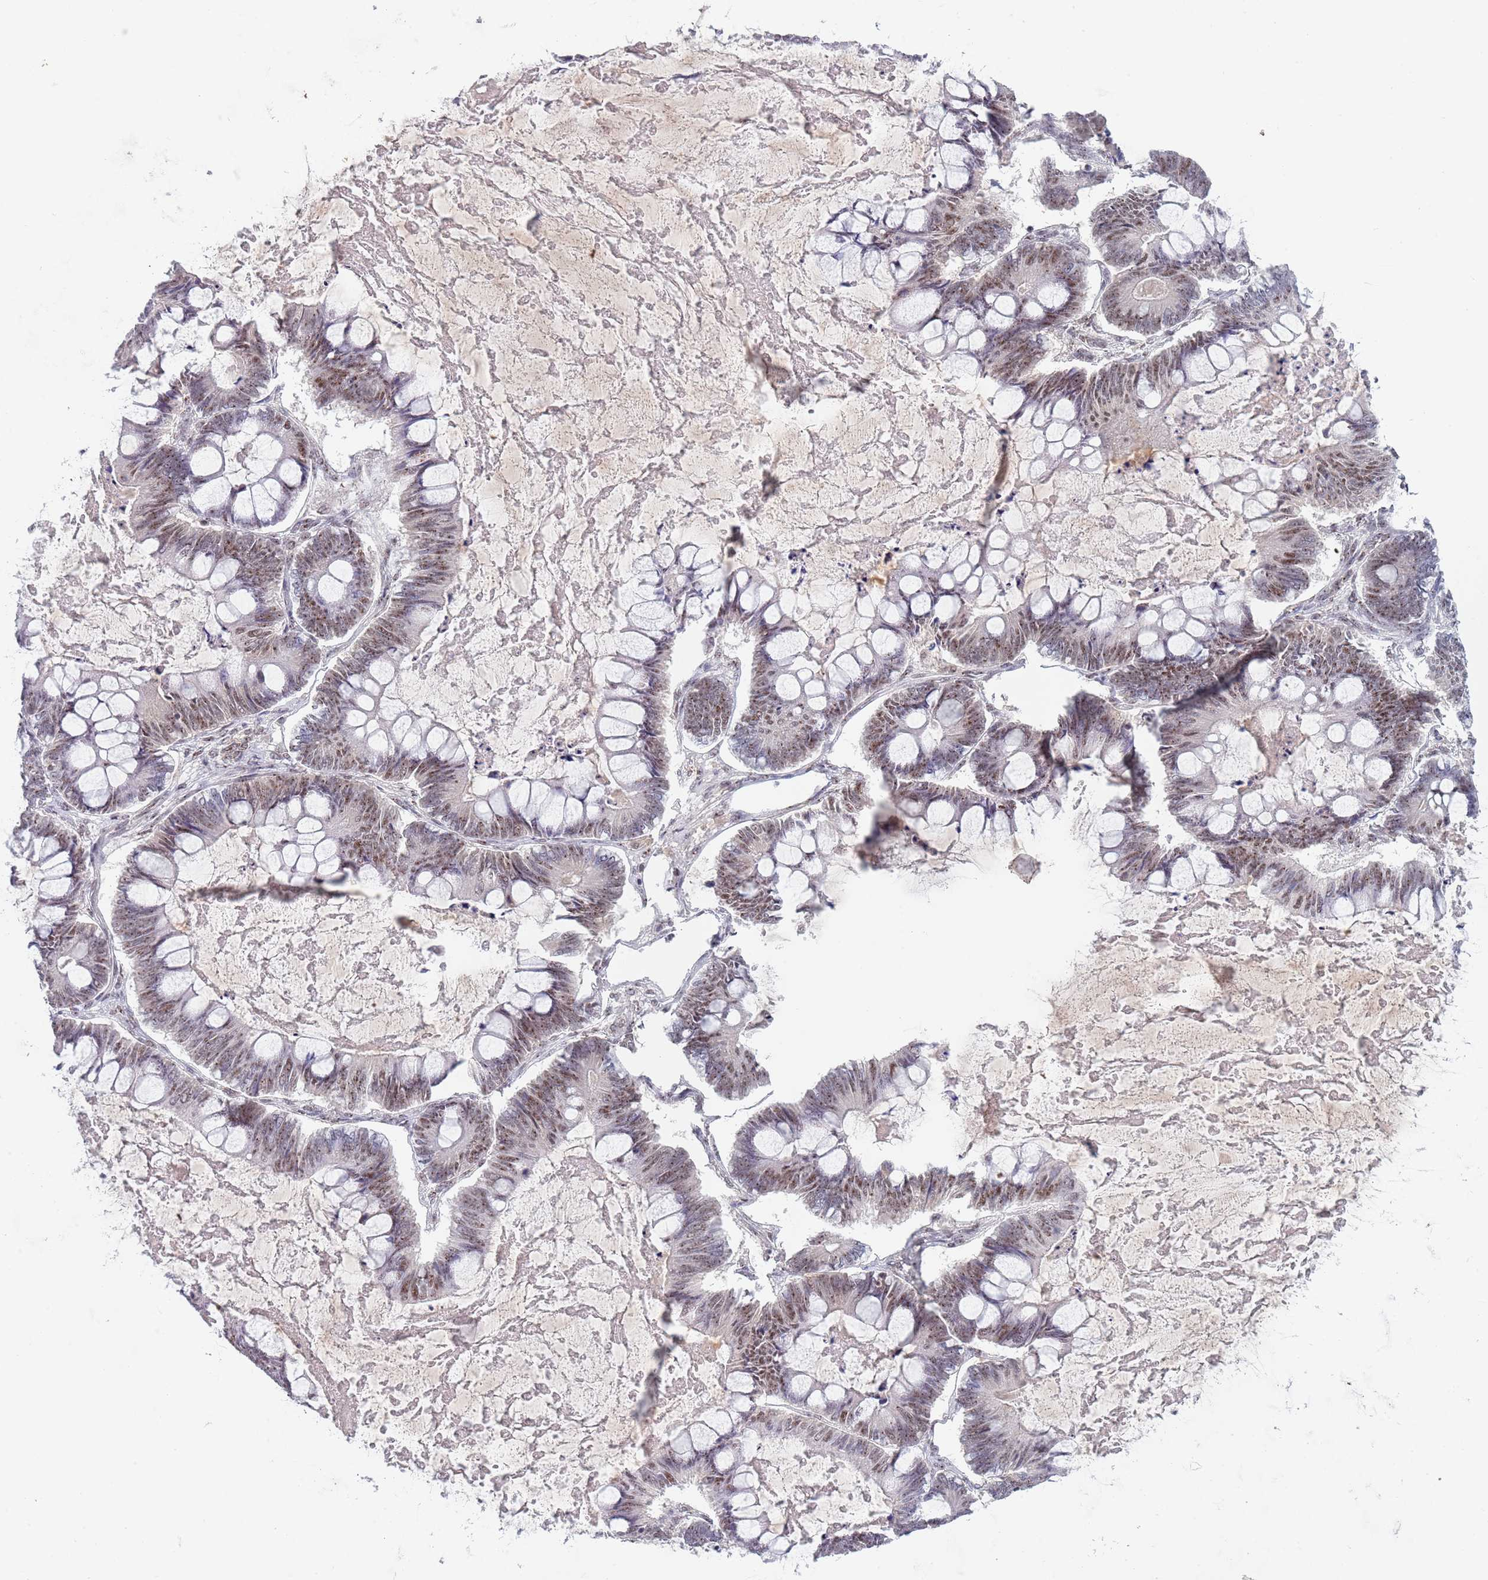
{"staining": {"intensity": "moderate", "quantity": ">75%", "location": "nuclear"}, "tissue": "ovarian cancer", "cell_type": "Tumor cells", "image_type": "cancer", "snomed": [{"axis": "morphology", "description": "Cystadenocarcinoma, mucinous, NOS"}, {"axis": "topography", "description": "Ovary"}], "caption": "Ovarian mucinous cystadenocarcinoma stained with DAB immunohistochemistry (IHC) demonstrates medium levels of moderate nuclear staining in approximately >75% of tumor cells.", "gene": "CIZ1", "patient": {"sex": "female", "age": 61}}